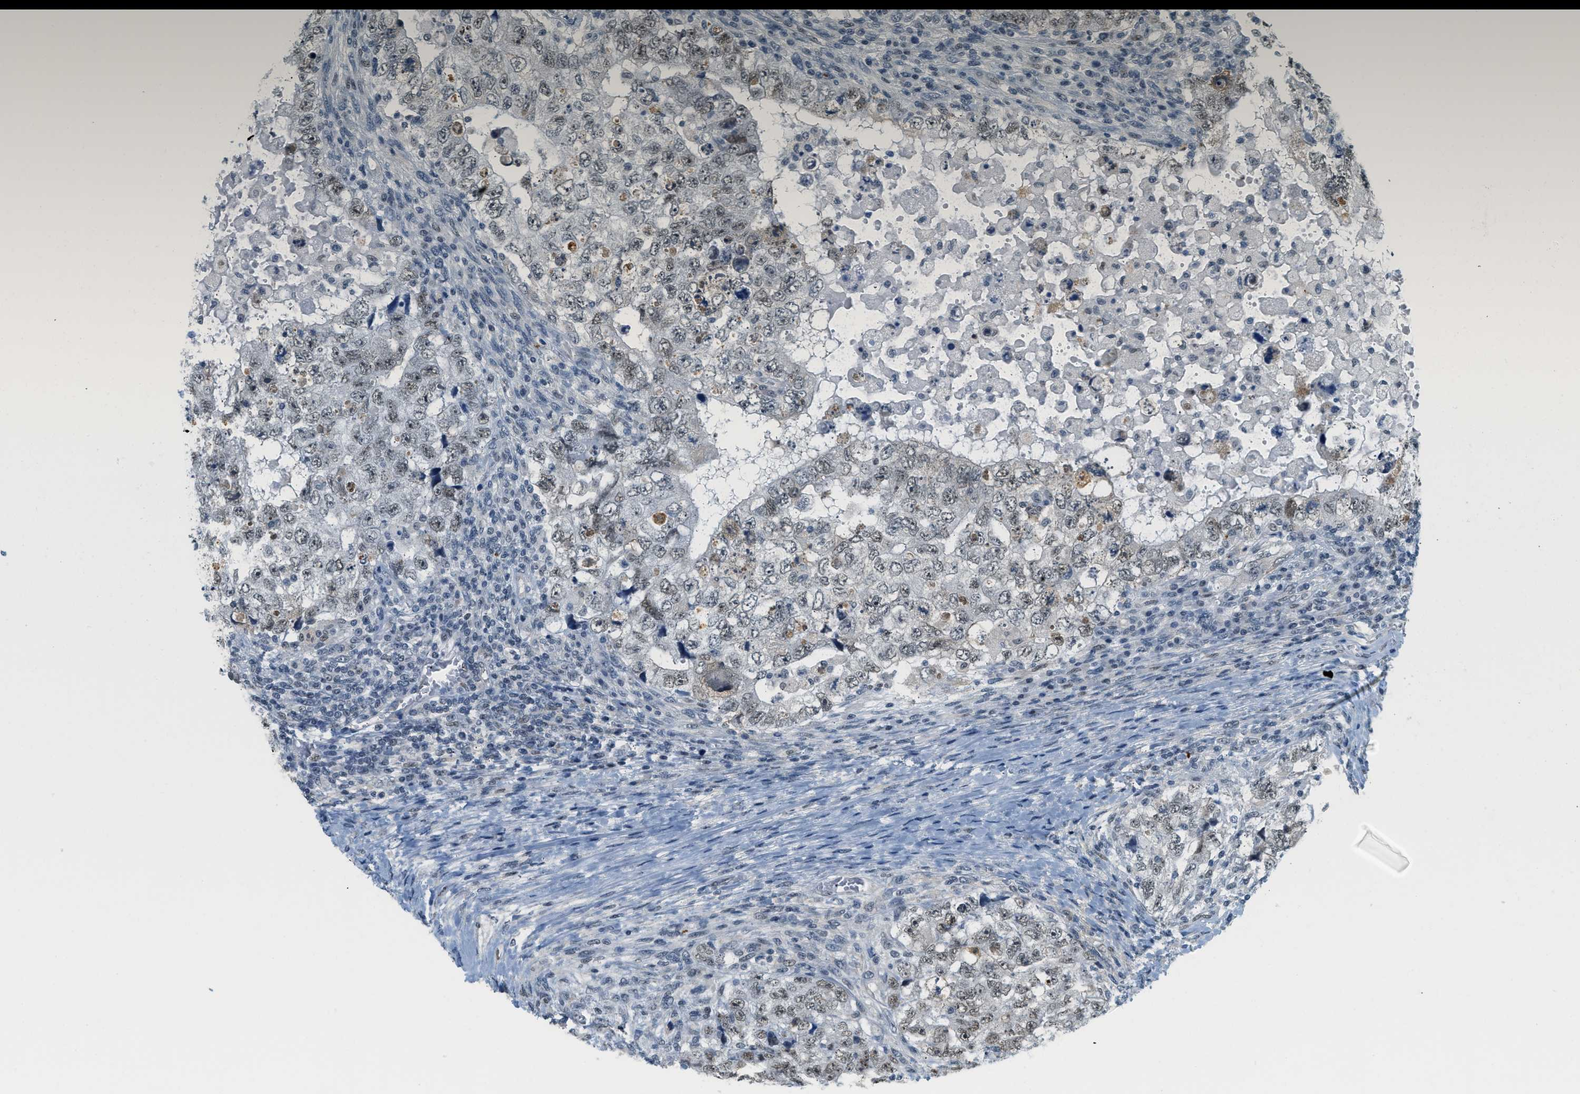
{"staining": {"intensity": "weak", "quantity": ">75%", "location": "nuclear"}, "tissue": "testis cancer", "cell_type": "Tumor cells", "image_type": "cancer", "snomed": [{"axis": "morphology", "description": "Carcinoma, Embryonal, NOS"}, {"axis": "topography", "description": "Testis"}], "caption": "Weak nuclear positivity for a protein is seen in approximately >75% of tumor cells of testis cancer (embryonal carcinoma) using immunohistochemistry.", "gene": "HIPK1", "patient": {"sex": "male", "age": 36}}